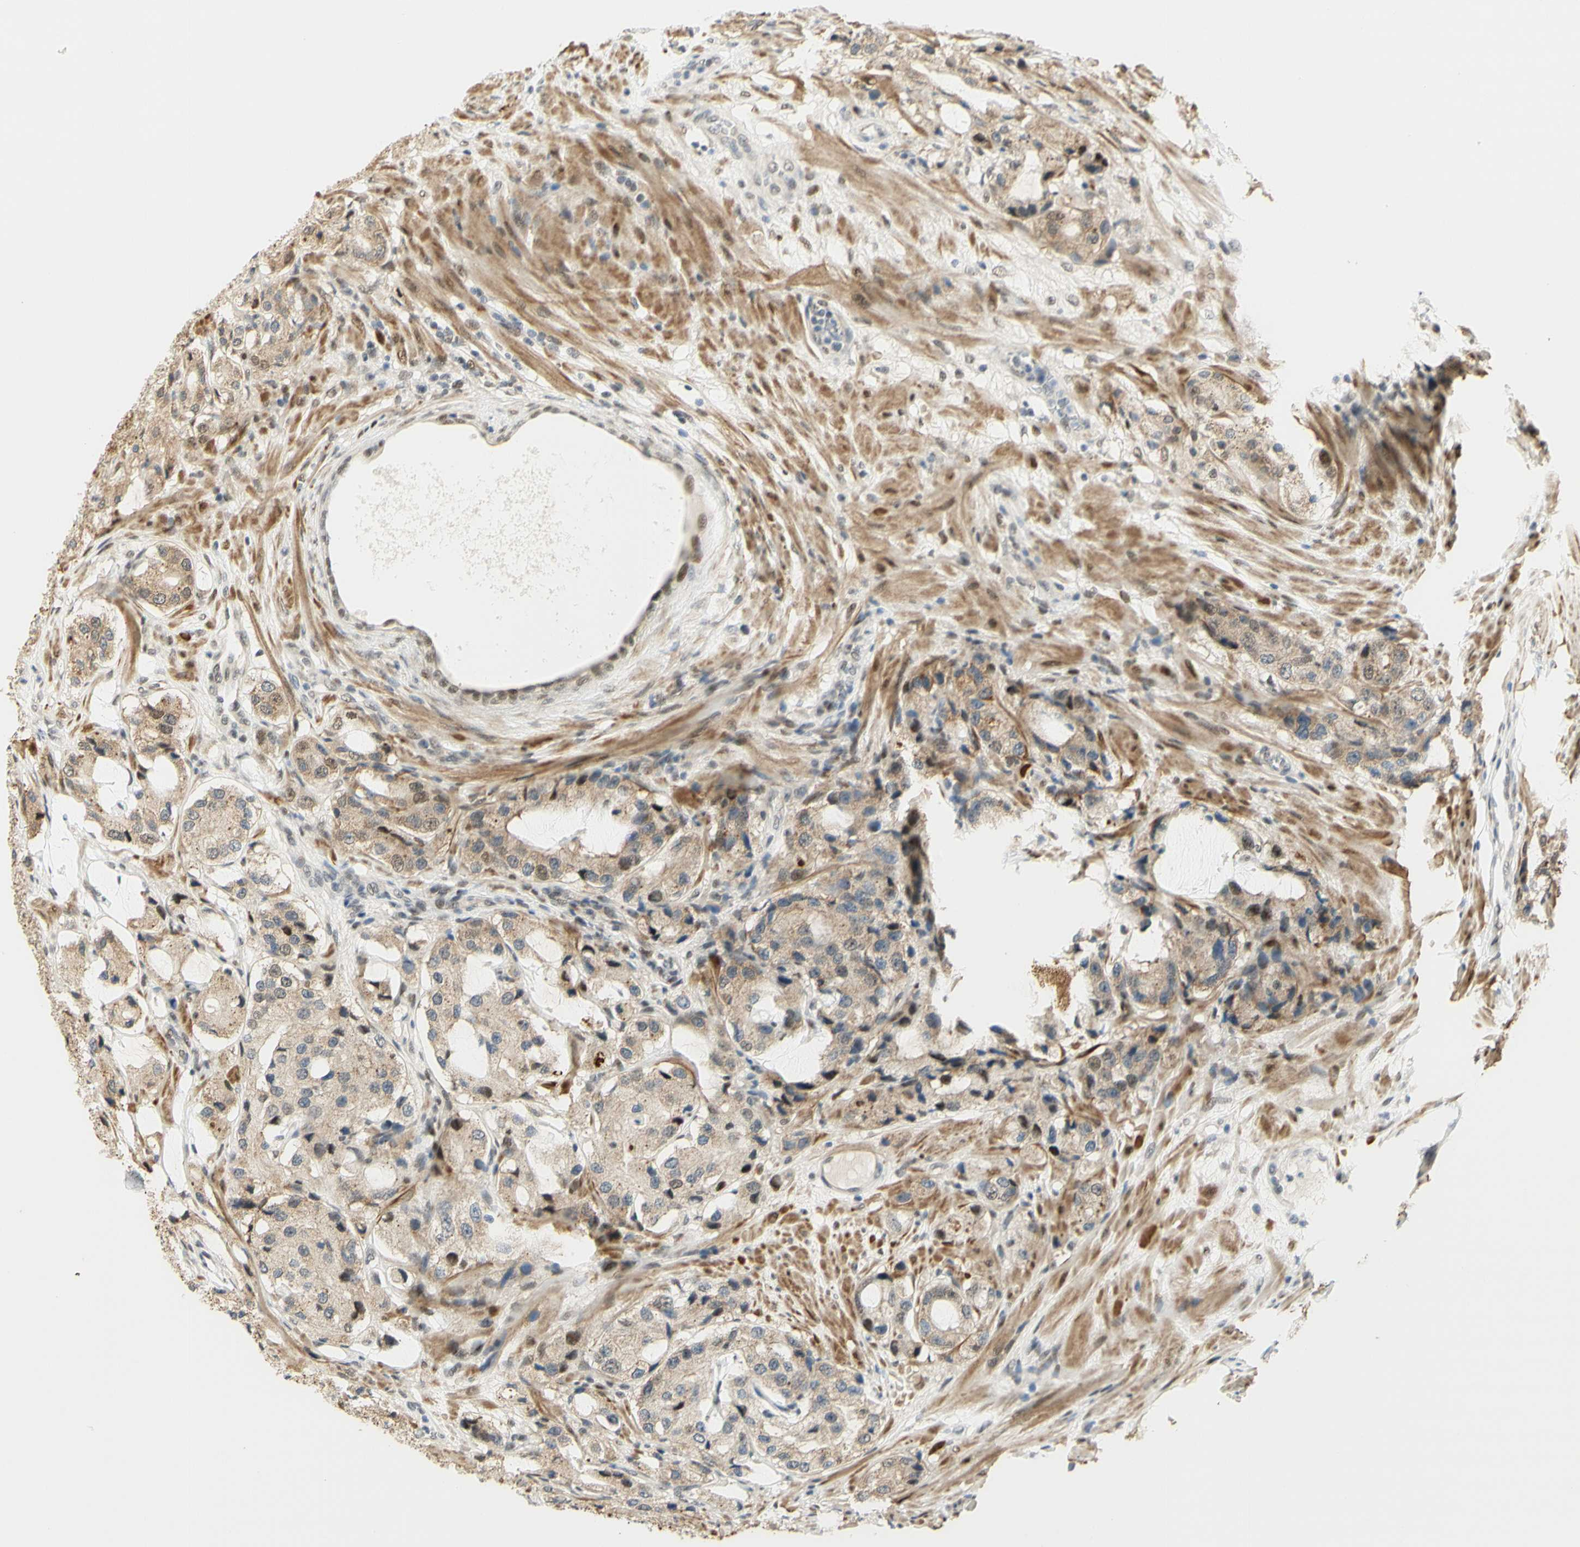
{"staining": {"intensity": "weak", "quantity": ">75%", "location": "nuclear"}, "tissue": "prostate cancer", "cell_type": "Tumor cells", "image_type": "cancer", "snomed": [{"axis": "morphology", "description": "Adenocarcinoma, High grade"}, {"axis": "topography", "description": "Prostate"}], "caption": "Approximately >75% of tumor cells in human adenocarcinoma (high-grade) (prostate) reveal weak nuclear protein staining as visualized by brown immunohistochemical staining.", "gene": "DDX1", "patient": {"sex": "male", "age": 65}}